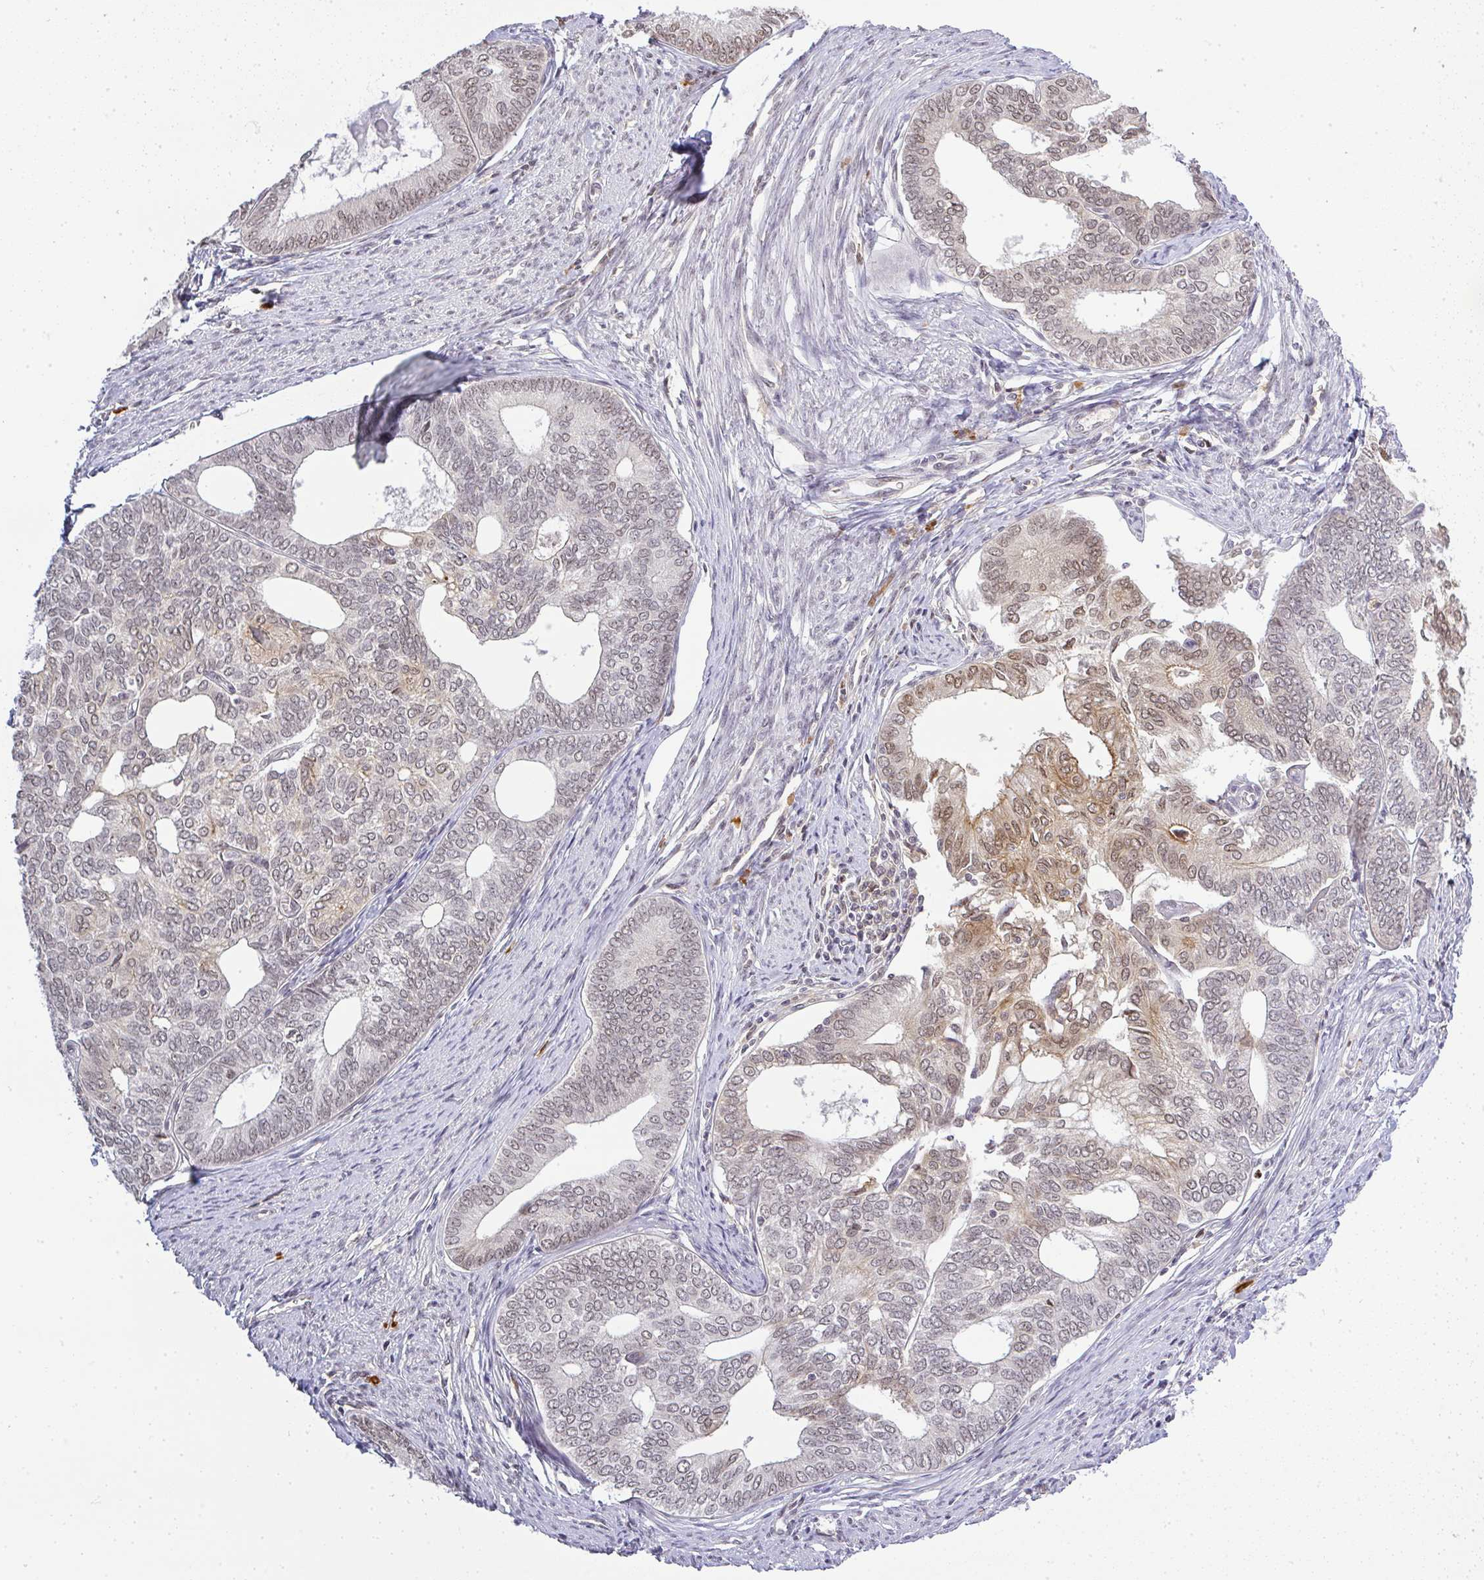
{"staining": {"intensity": "weak", "quantity": "25%-75%", "location": "cytoplasmic/membranous,nuclear"}, "tissue": "endometrial cancer", "cell_type": "Tumor cells", "image_type": "cancer", "snomed": [{"axis": "morphology", "description": "Adenocarcinoma, NOS"}, {"axis": "topography", "description": "Endometrium"}], "caption": "IHC histopathology image of human adenocarcinoma (endometrial) stained for a protein (brown), which shows low levels of weak cytoplasmic/membranous and nuclear staining in approximately 25%-75% of tumor cells.", "gene": "FAM153A", "patient": {"sex": "female", "age": 75}}